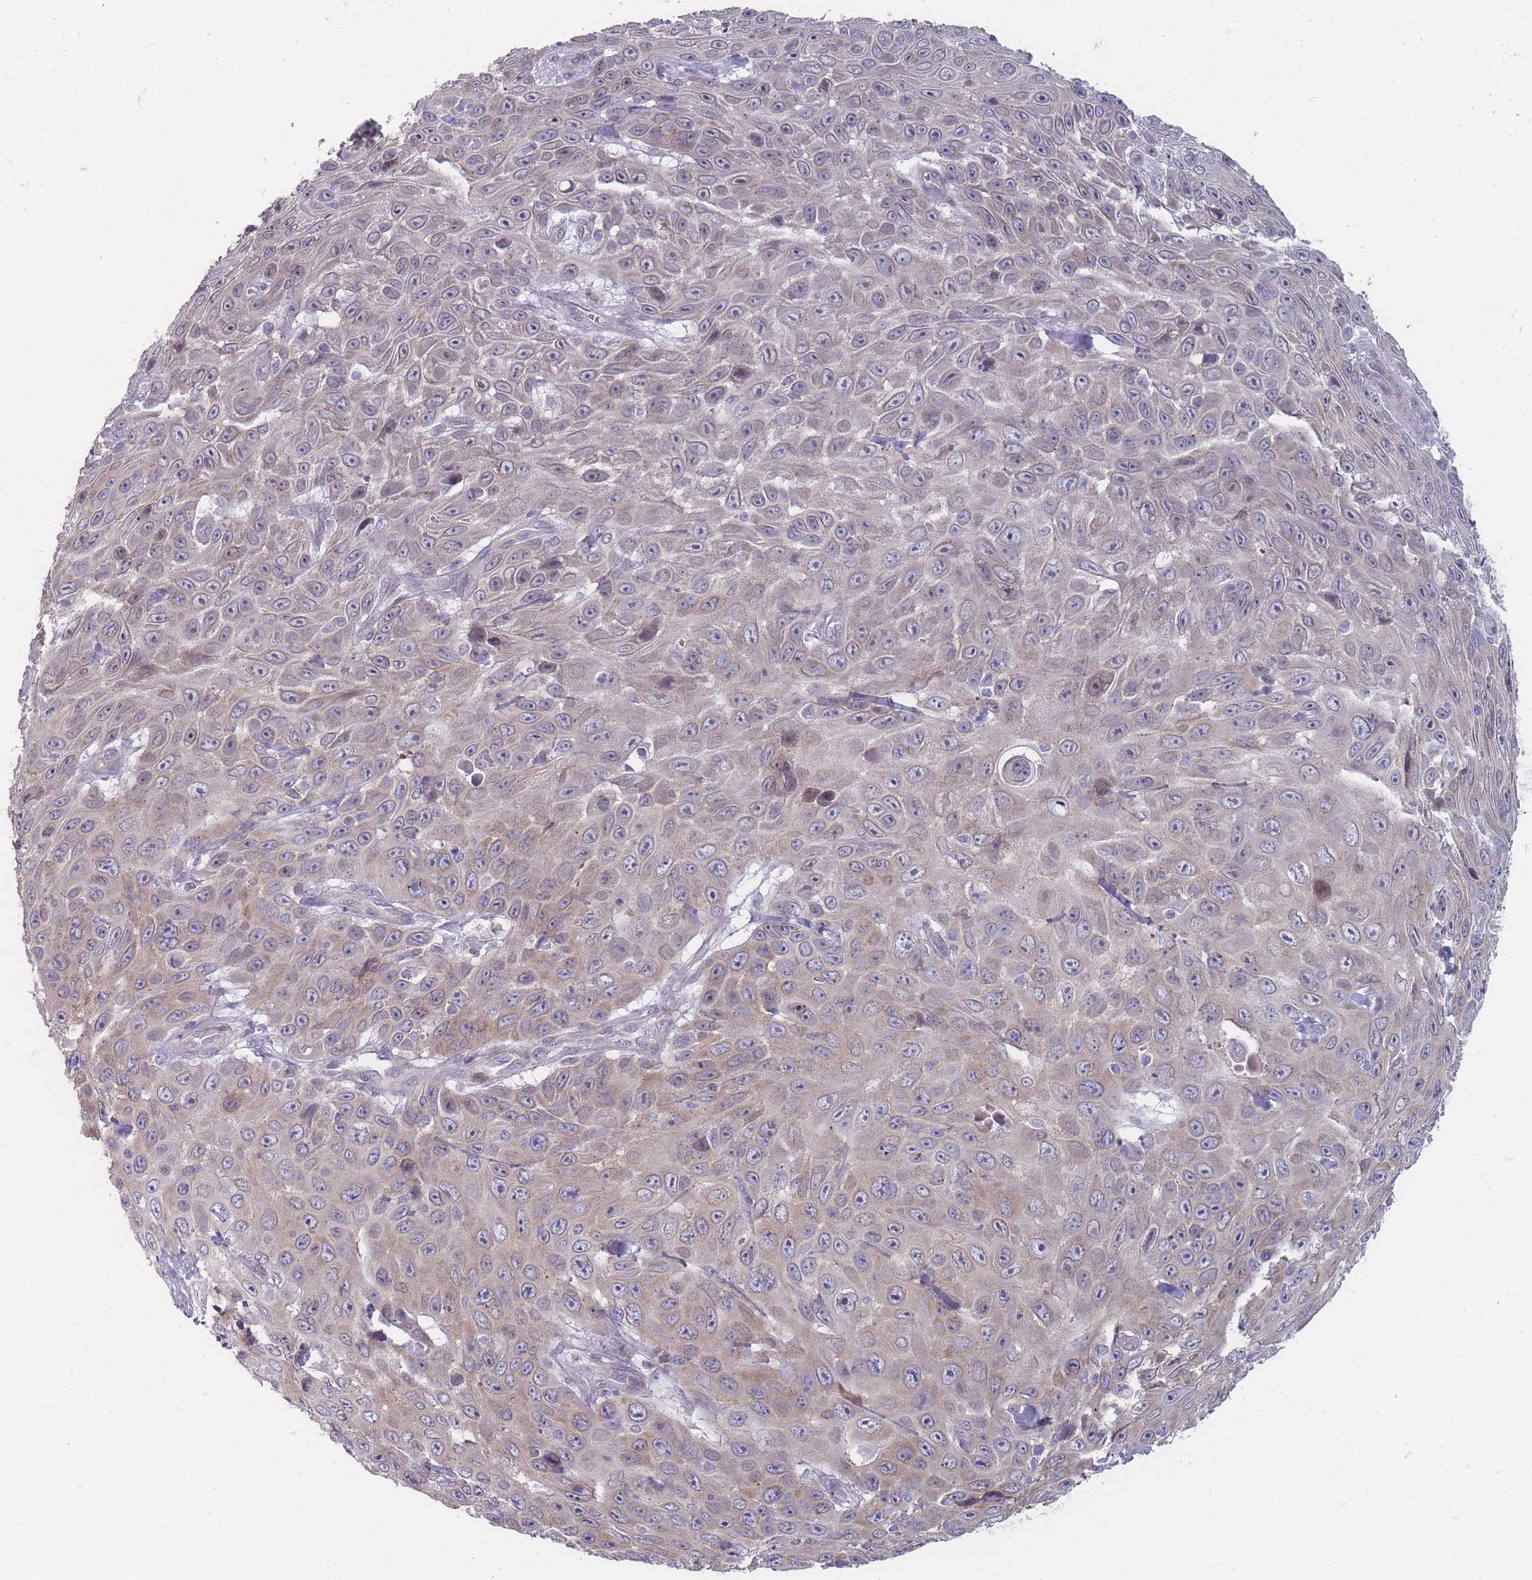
{"staining": {"intensity": "negative", "quantity": "none", "location": "none"}, "tissue": "skin cancer", "cell_type": "Tumor cells", "image_type": "cancer", "snomed": [{"axis": "morphology", "description": "Squamous cell carcinoma, NOS"}, {"axis": "topography", "description": "Skin"}], "caption": "The histopathology image reveals no significant expression in tumor cells of skin squamous cell carcinoma.", "gene": "PCDH12", "patient": {"sex": "male", "age": 82}}